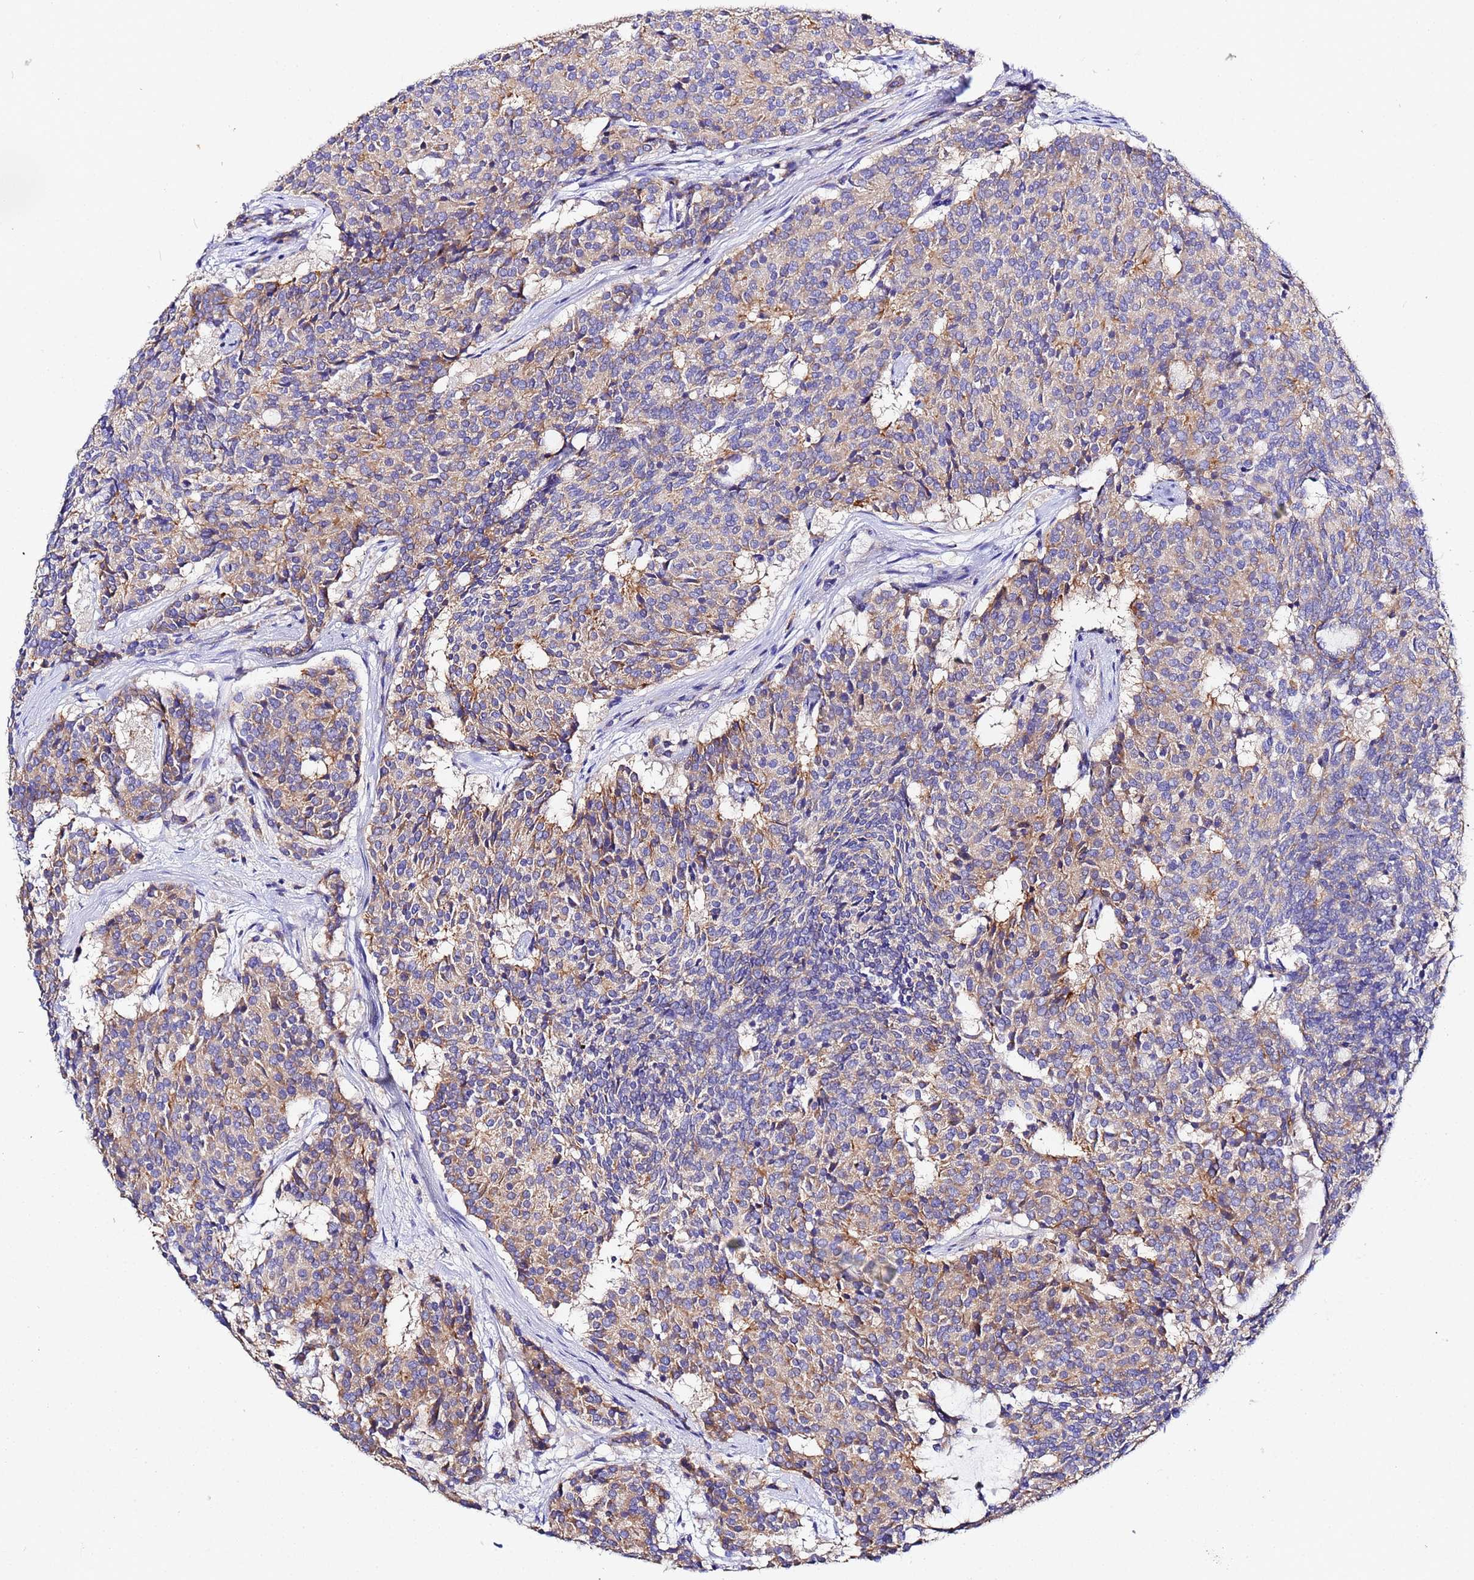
{"staining": {"intensity": "moderate", "quantity": ">75%", "location": "cytoplasmic/membranous"}, "tissue": "carcinoid", "cell_type": "Tumor cells", "image_type": "cancer", "snomed": [{"axis": "morphology", "description": "Carcinoid, malignant, NOS"}, {"axis": "topography", "description": "Pancreas"}], "caption": "Carcinoid (malignant) stained for a protein displays moderate cytoplasmic/membranous positivity in tumor cells.", "gene": "VTI1B", "patient": {"sex": "female", "age": 54}}